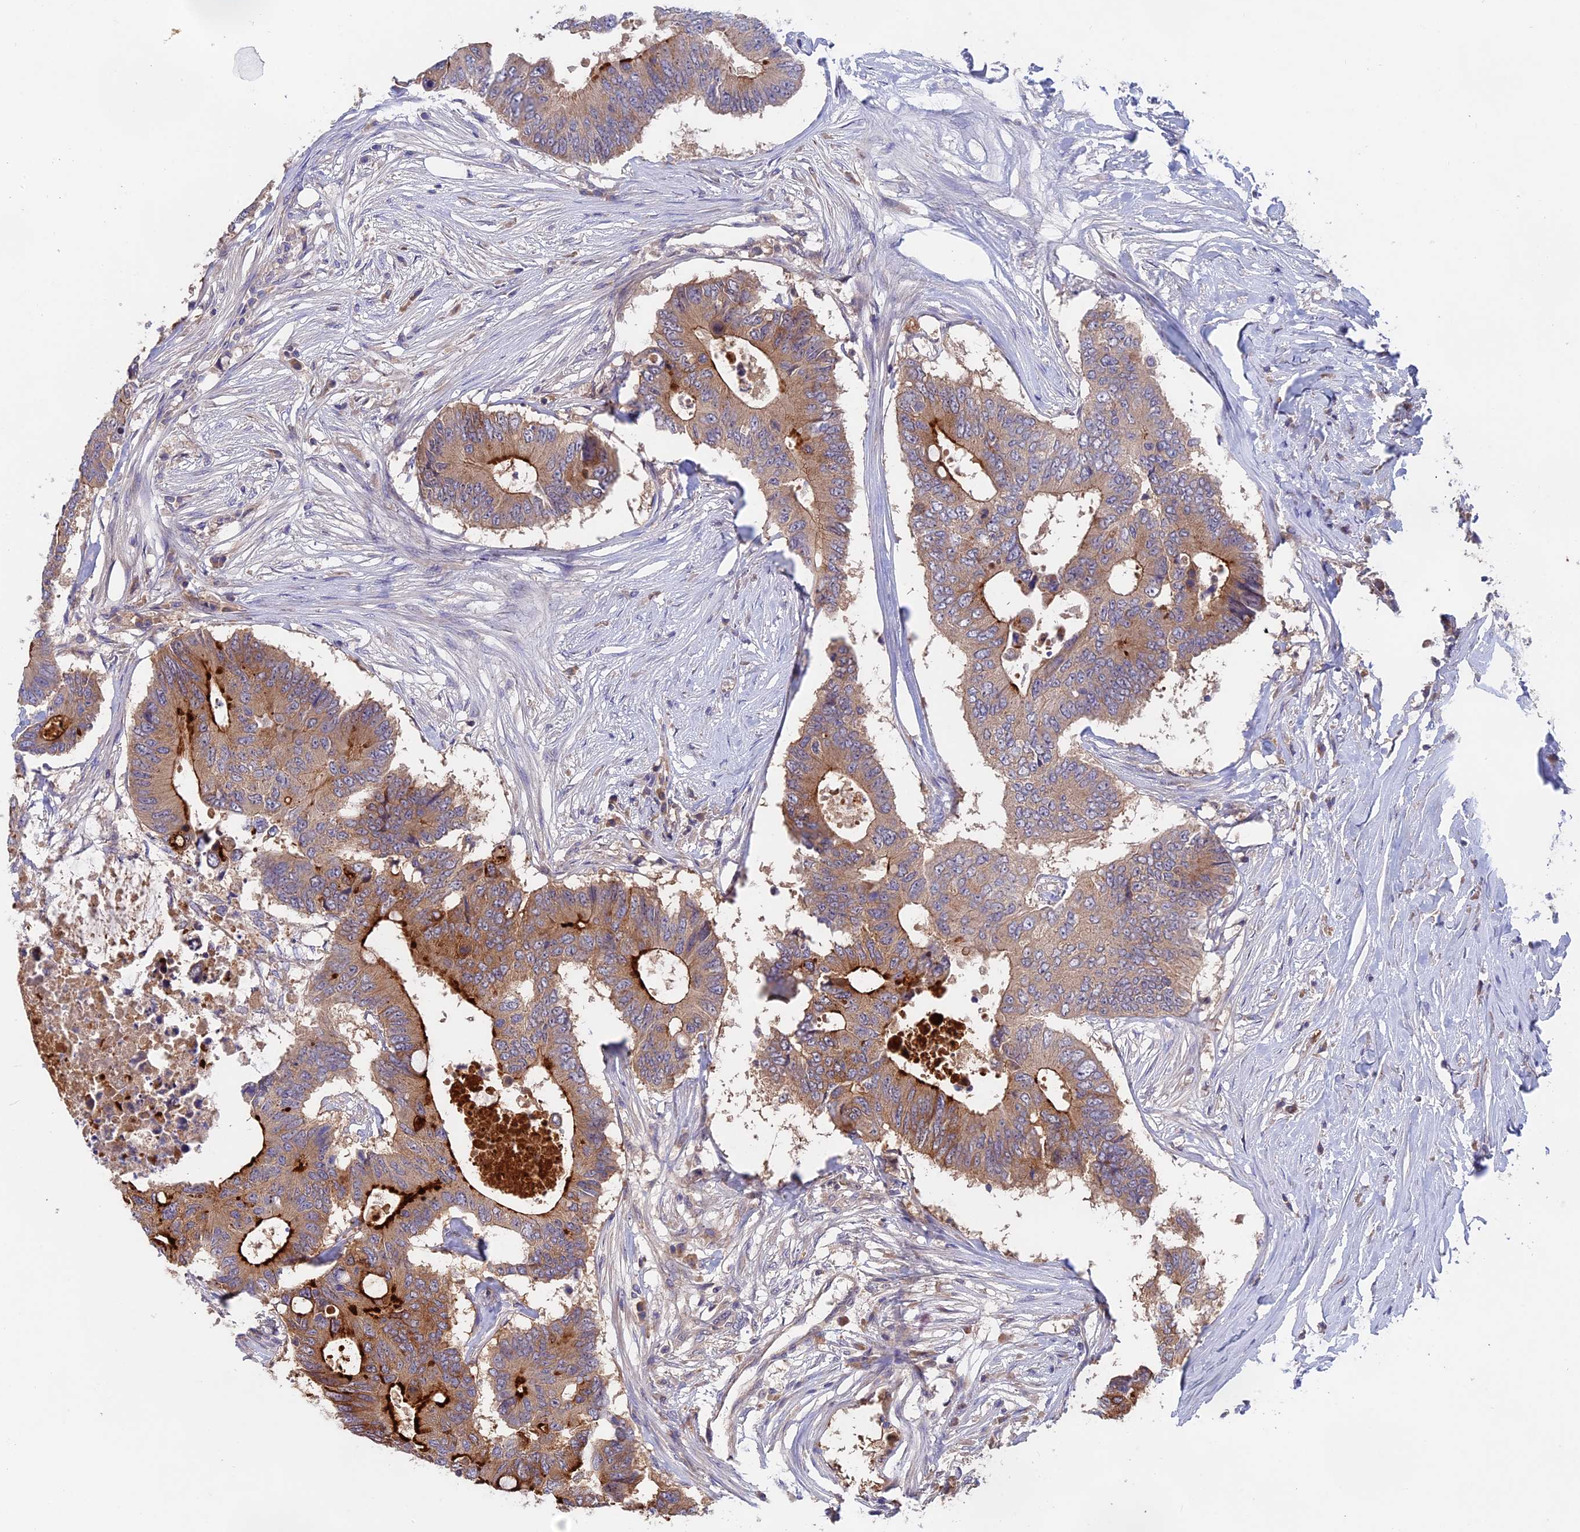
{"staining": {"intensity": "moderate", "quantity": "25%-75%", "location": "cytoplasmic/membranous"}, "tissue": "colorectal cancer", "cell_type": "Tumor cells", "image_type": "cancer", "snomed": [{"axis": "morphology", "description": "Adenocarcinoma, NOS"}, {"axis": "topography", "description": "Colon"}], "caption": "High-power microscopy captured an immunohistochemistry image of colorectal adenocarcinoma, revealing moderate cytoplasmic/membranous positivity in approximately 25%-75% of tumor cells.", "gene": "TENT4B", "patient": {"sex": "male", "age": 71}}